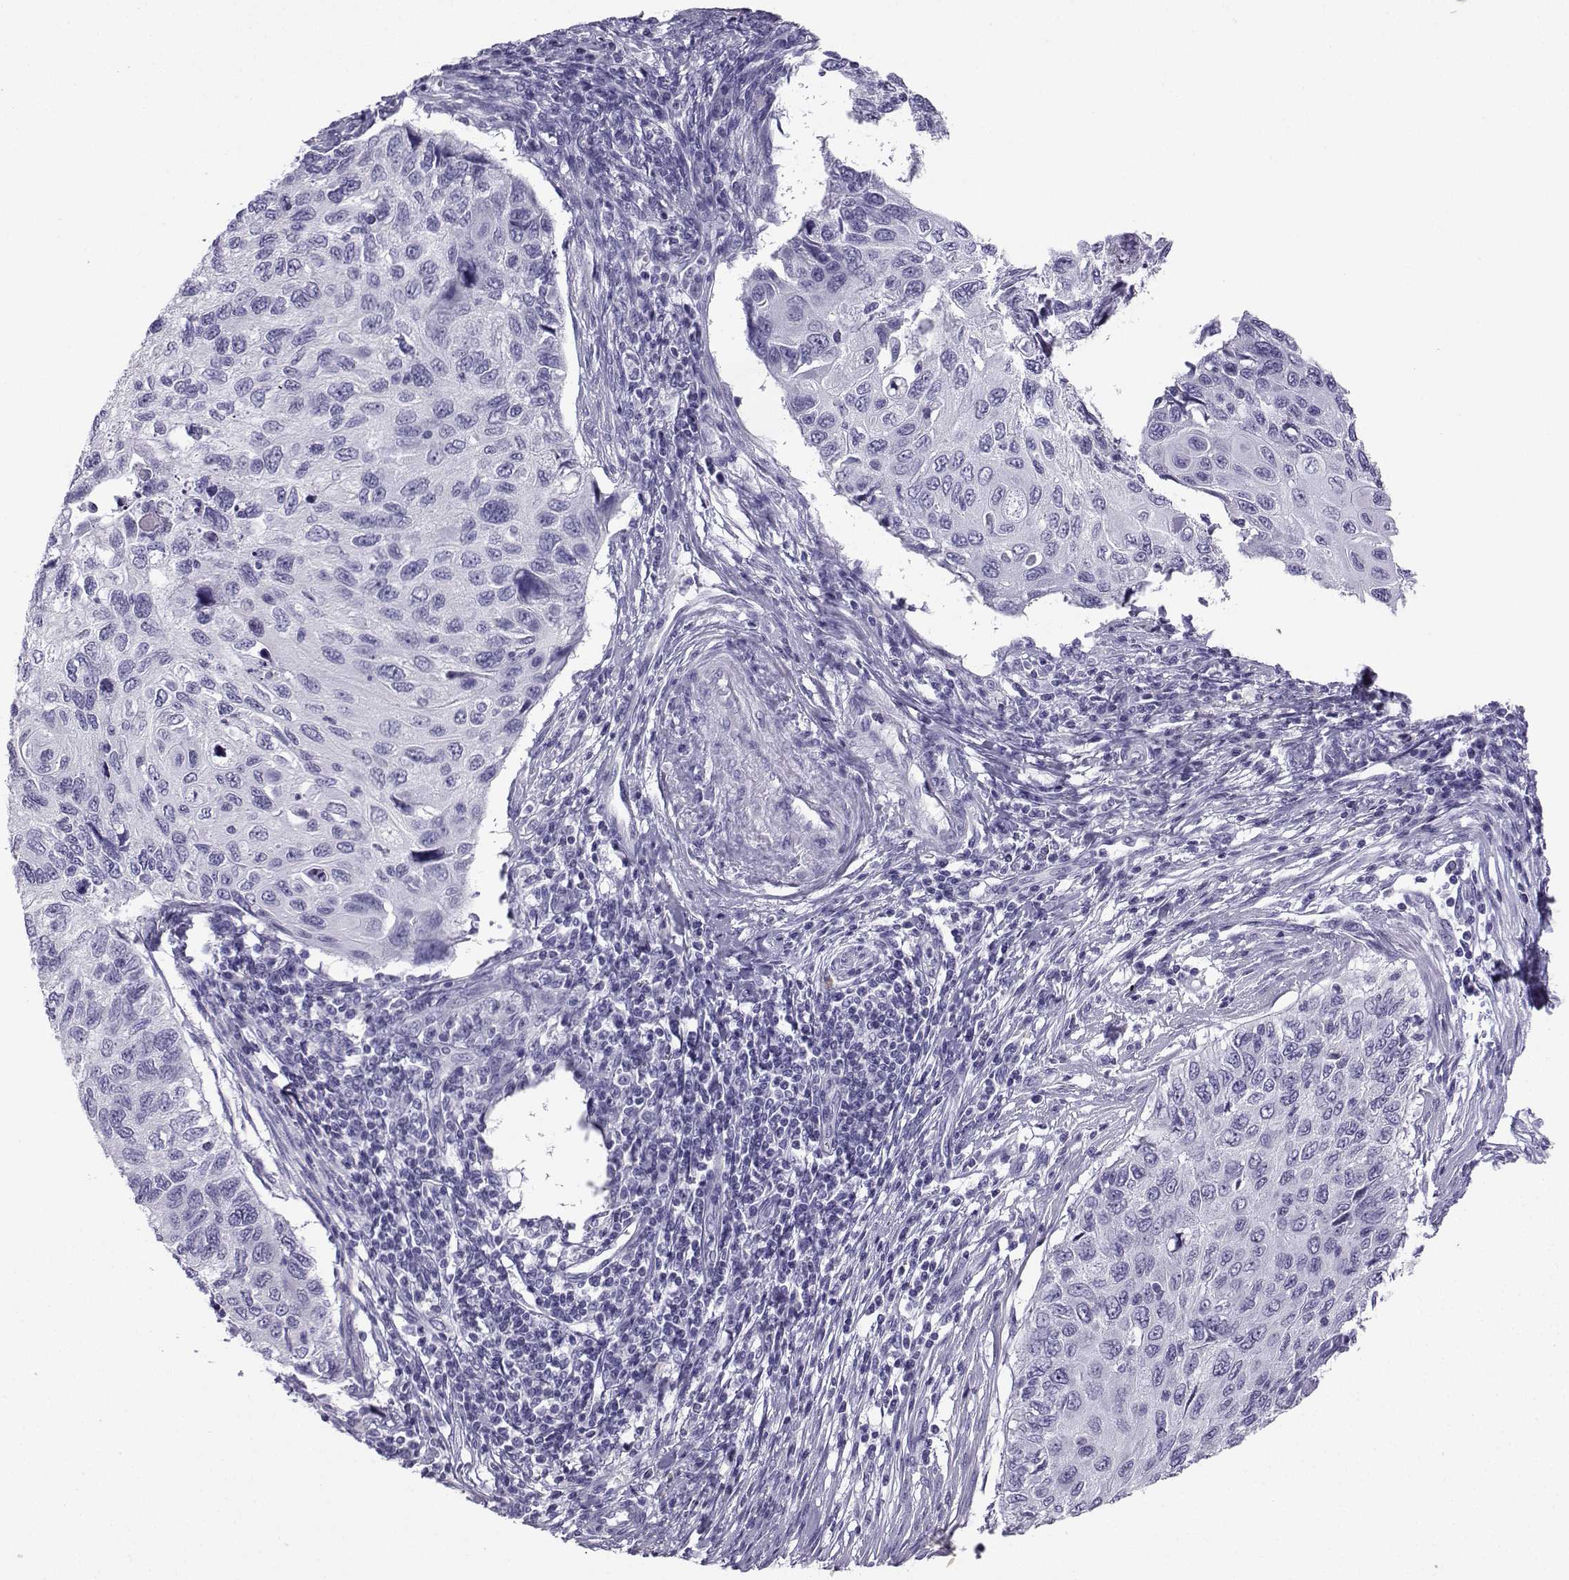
{"staining": {"intensity": "negative", "quantity": "none", "location": "none"}, "tissue": "cervical cancer", "cell_type": "Tumor cells", "image_type": "cancer", "snomed": [{"axis": "morphology", "description": "Squamous cell carcinoma, NOS"}, {"axis": "topography", "description": "Cervix"}], "caption": "Cervical squamous cell carcinoma stained for a protein using immunohistochemistry (IHC) exhibits no expression tumor cells.", "gene": "NEFL", "patient": {"sex": "female", "age": 70}}